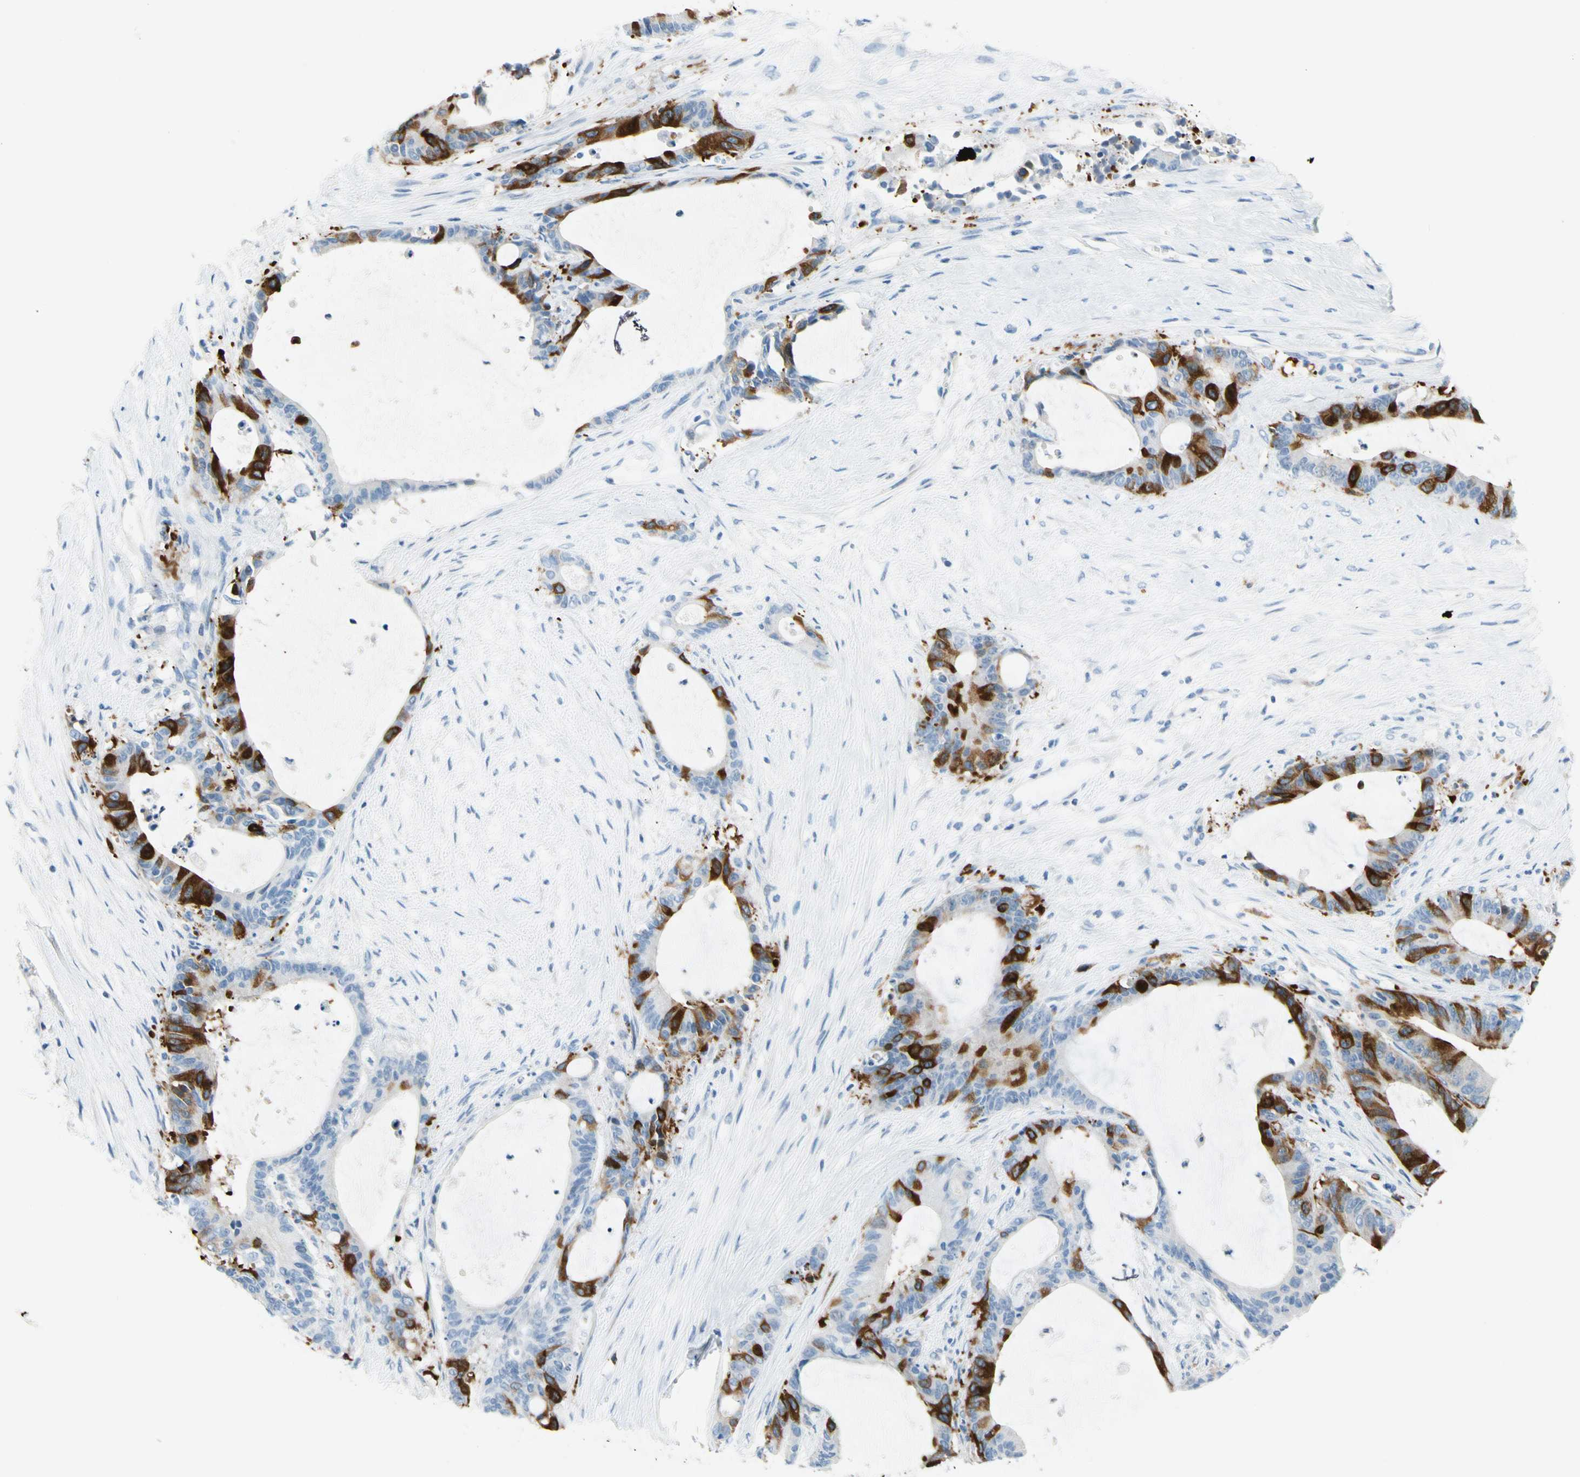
{"staining": {"intensity": "strong", "quantity": "25%-75%", "location": "cytoplasmic/membranous"}, "tissue": "liver cancer", "cell_type": "Tumor cells", "image_type": "cancer", "snomed": [{"axis": "morphology", "description": "Cholangiocarcinoma"}, {"axis": "topography", "description": "Liver"}], "caption": "This micrograph reveals liver cholangiocarcinoma stained with immunohistochemistry to label a protein in brown. The cytoplasmic/membranous of tumor cells show strong positivity for the protein. Nuclei are counter-stained blue.", "gene": "TACC3", "patient": {"sex": "female", "age": 73}}